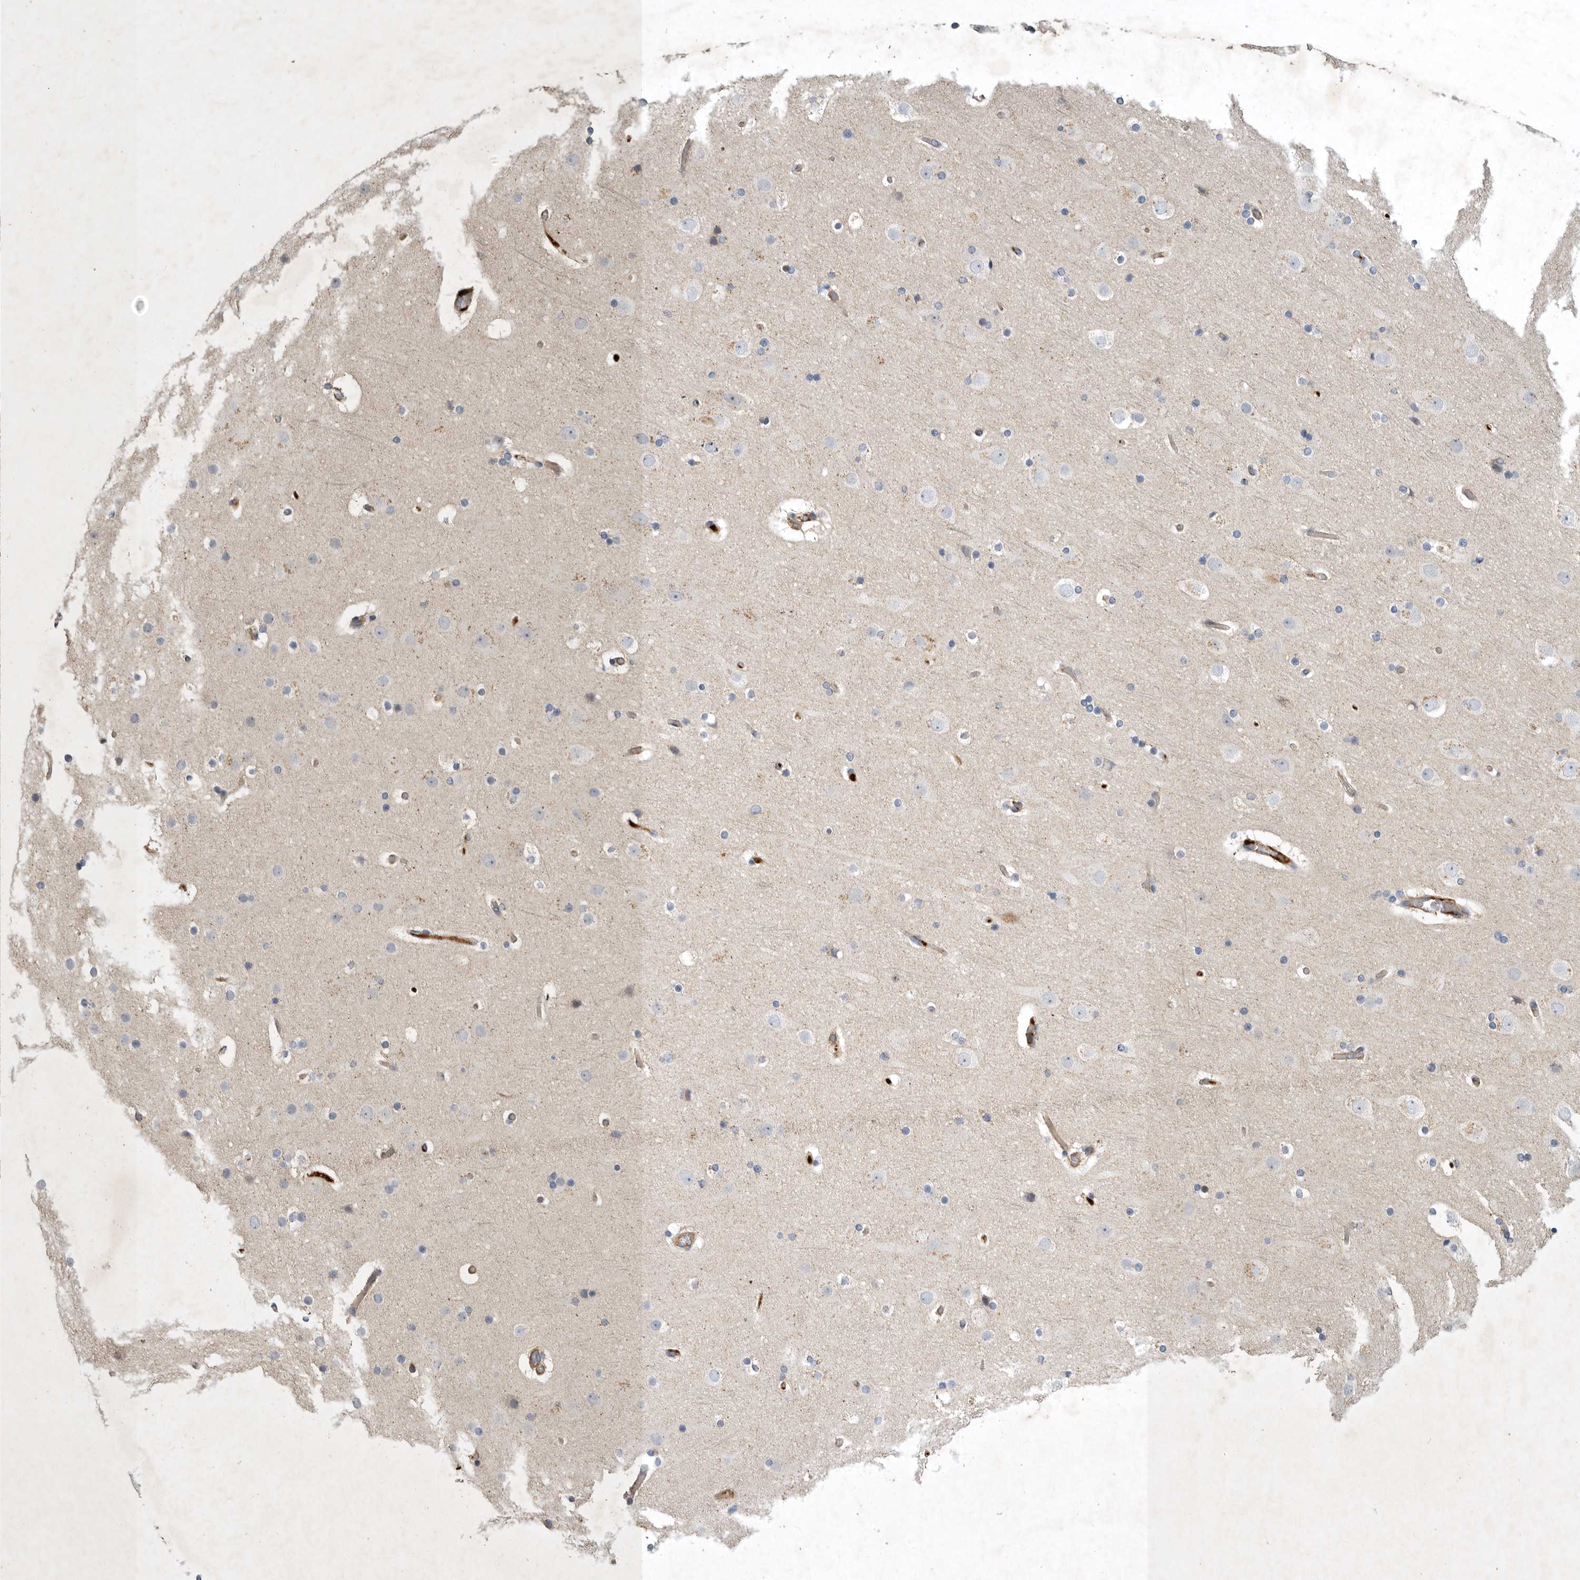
{"staining": {"intensity": "negative", "quantity": "none", "location": "none"}, "tissue": "cerebral cortex", "cell_type": "Endothelial cells", "image_type": "normal", "snomed": [{"axis": "morphology", "description": "Normal tissue, NOS"}, {"axis": "topography", "description": "Cerebral cortex"}], "caption": "IHC histopathology image of normal human cerebral cortex stained for a protein (brown), which reveals no positivity in endothelial cells. (DAB immunohistochemistry visualized using brightfield microscopy, high magnification).", "gene": "MLPH", "patient": {"sex": "male", "age": 57}}